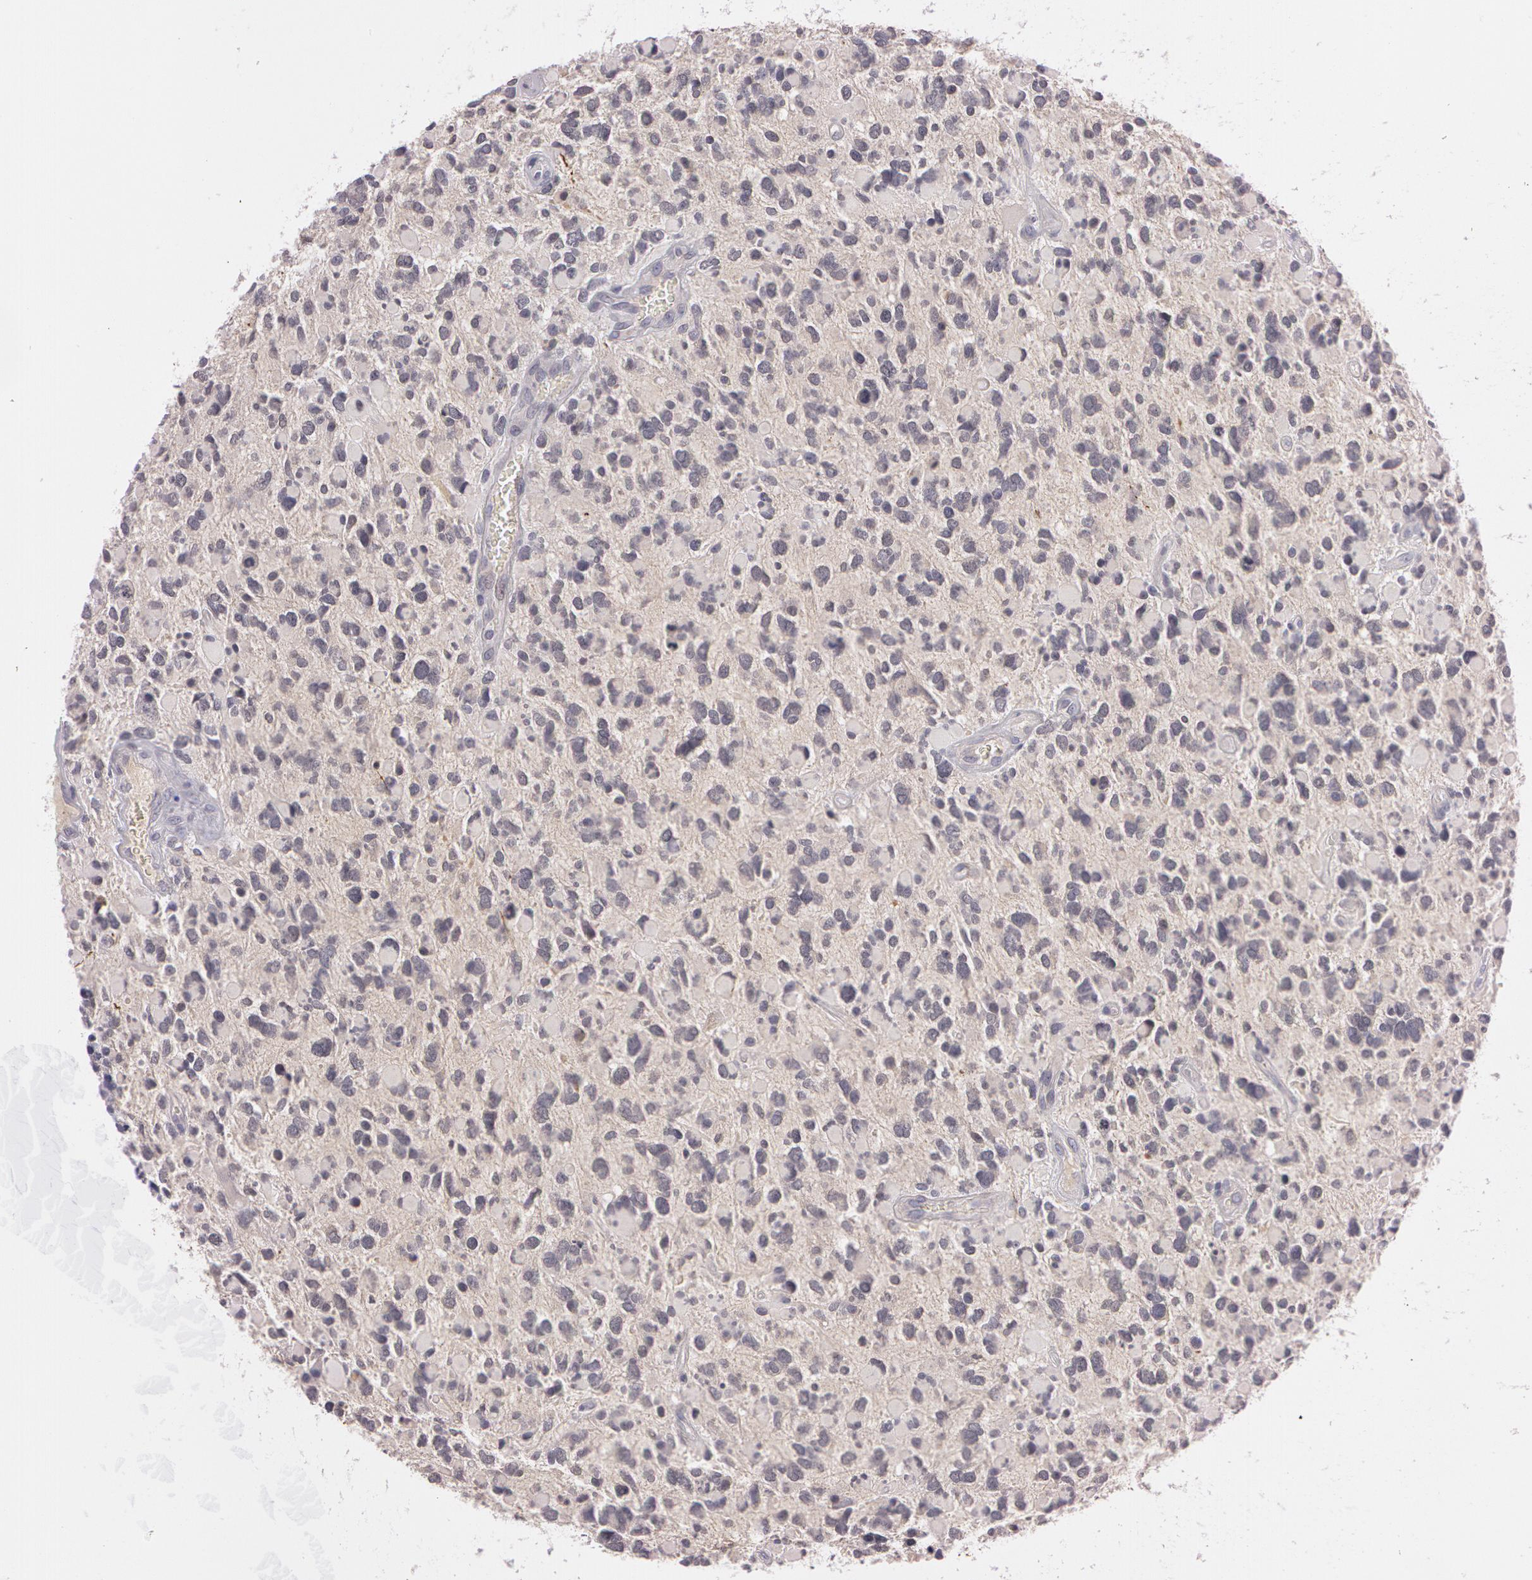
{"staining": {"intensity": "negative", "quantity": "none", "location": "none"}, "tissue": "glioma", "cell_type": "Tumor cells", "image_type": "cancer", "snomed": [{"axis": "morphology", "description": "Glioma, malignant, High grade"}, {"axis": "topography", "description": "Brain"}], "caption": "Glioma stained for a protein using immunohistochemistry (IHC) reveals no expression tumor cells.", "gene": "MXRA5", "patient": {"sex": "female", "age": 37}}